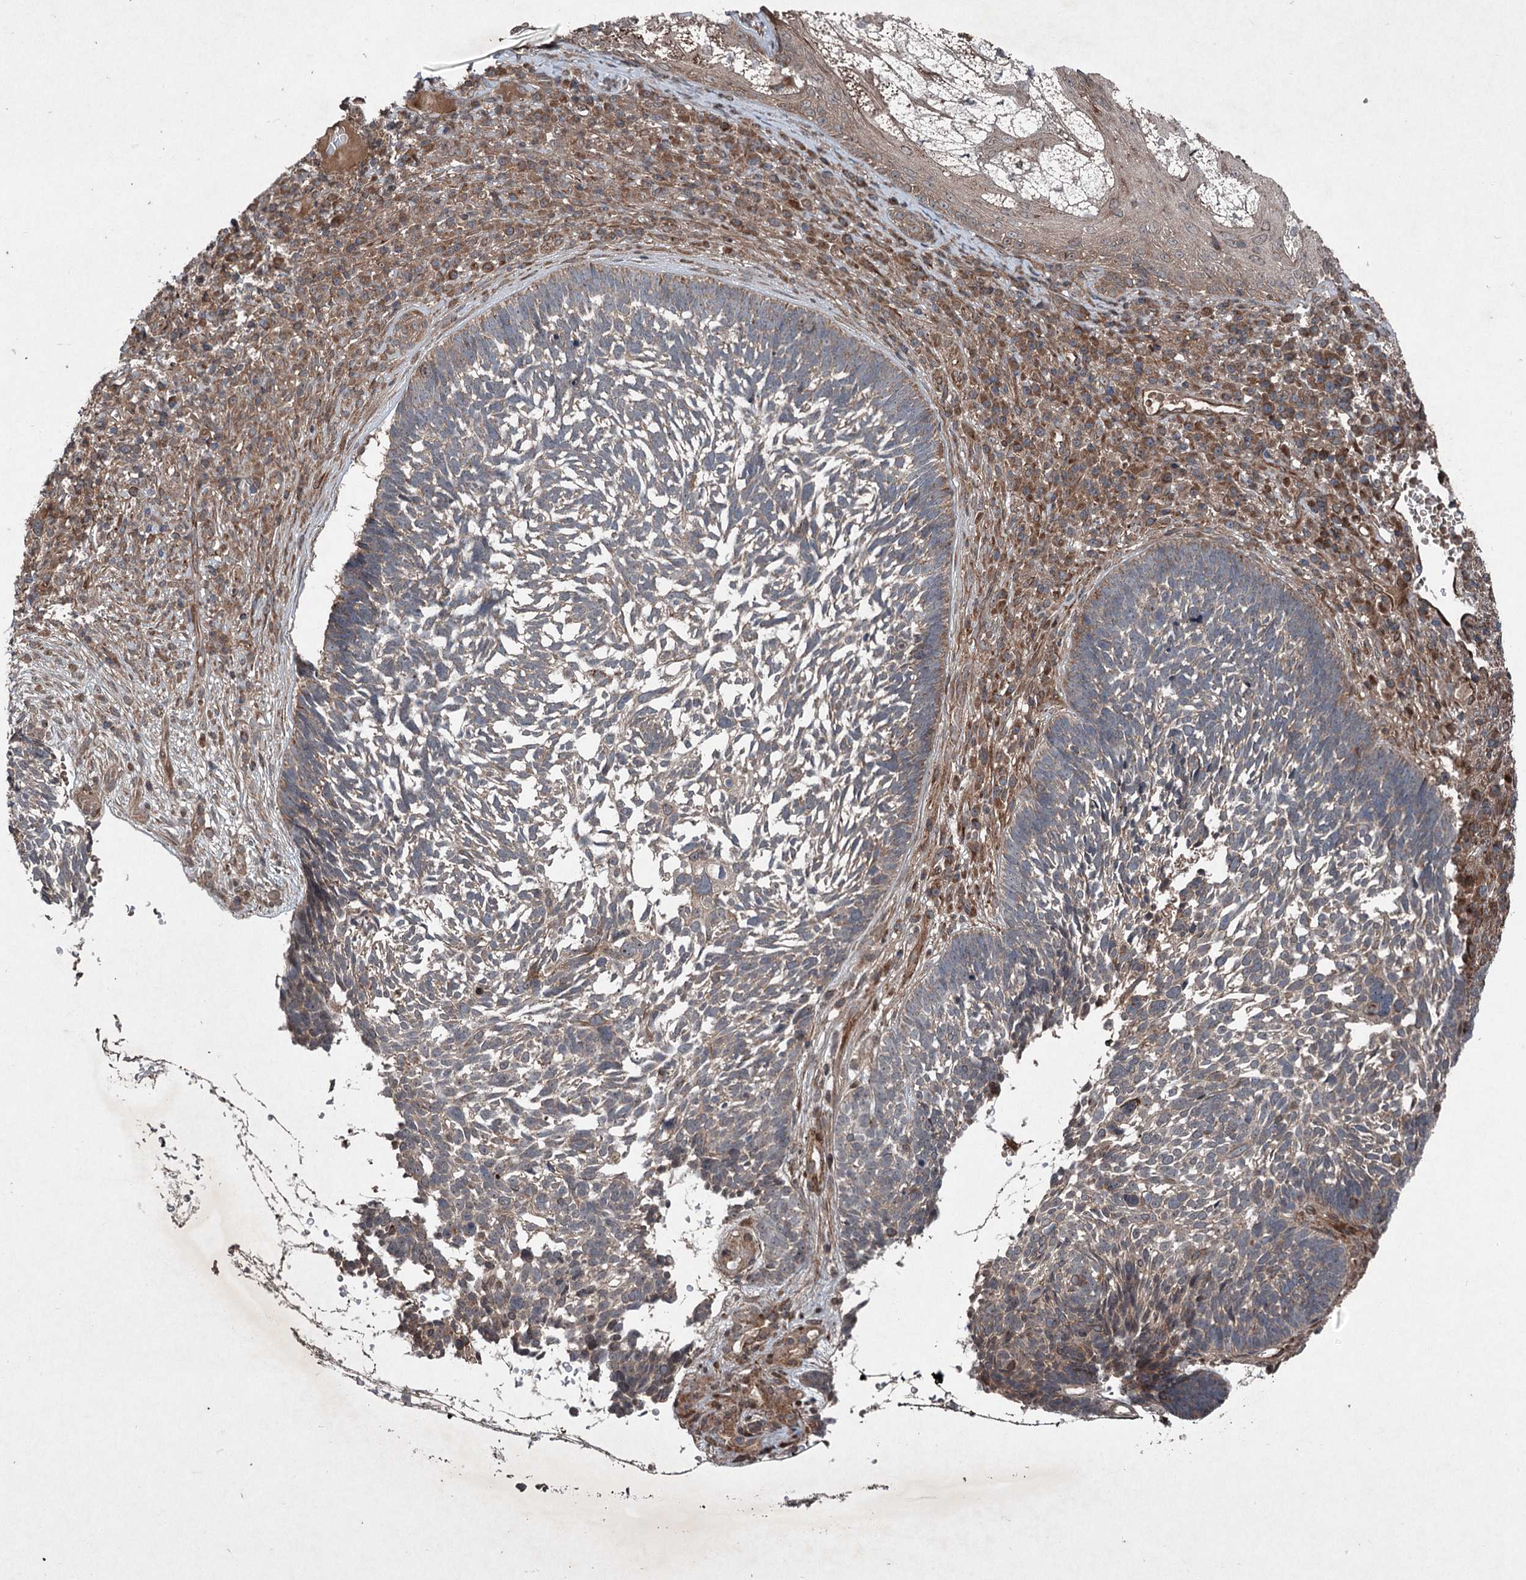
{"staining": {"intensity": "weak", "quantity": "25%-75%", "location": "cytoplasmic/membranous"}, "tissue": "skin cancer", "cell_type": "Tumor cells", "image_type": "cancer", "snomed": [{"axis": "morphology", "description": "Basal cell carcinoma"}, {"axis": "topography", "description": "Skin"}], "caption": "The photomicrograph displays staining of skin basal cell carcinoma, revealing weak cytoplasmic/membranous protein expression (brown color) within tumor cells.", "gene": "ALAS1", "patient": {"sex": "male", "age": 88}}